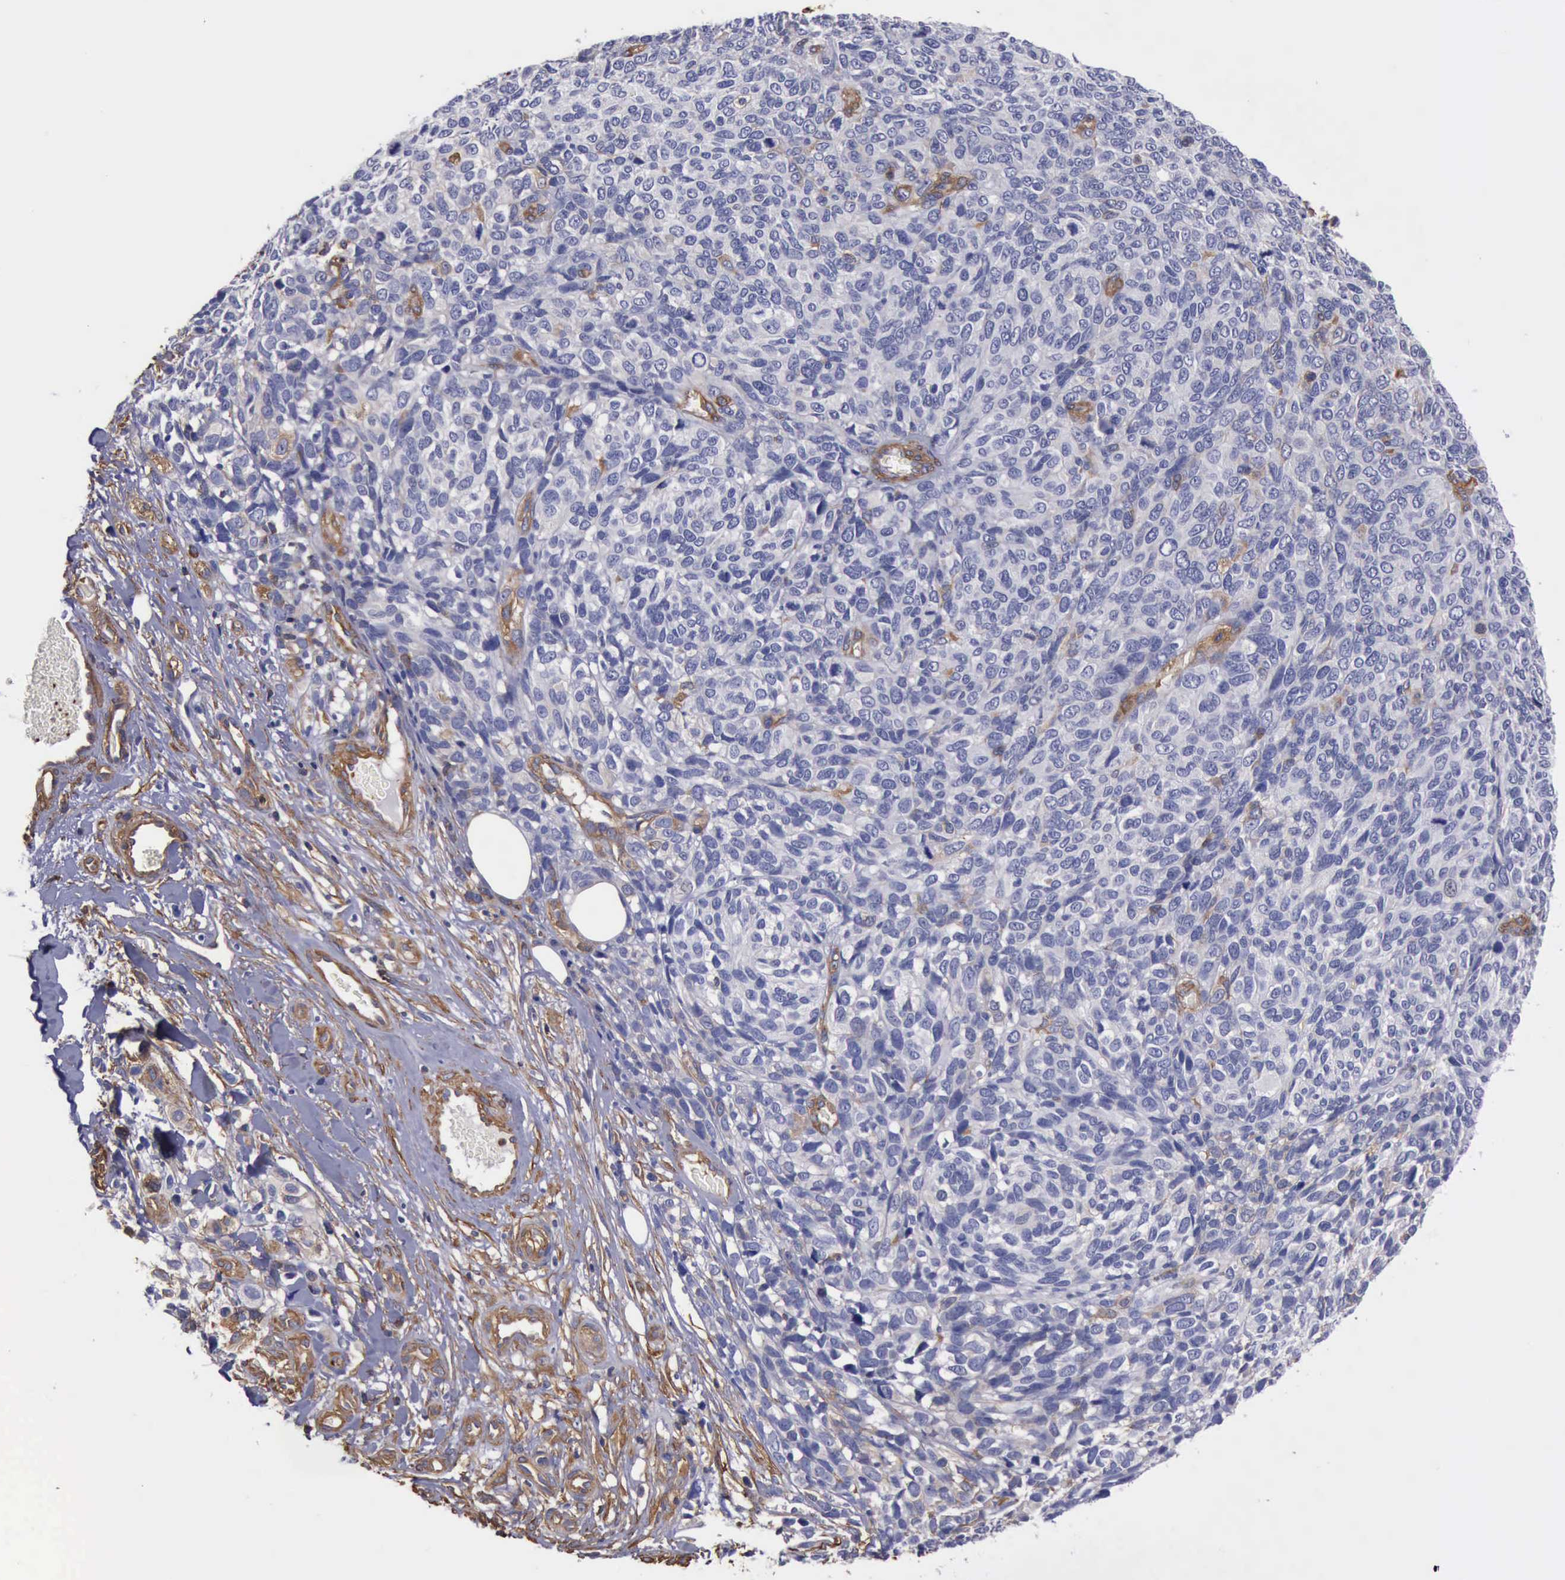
{"staining": {"intensity": "weak", "quantity": "<25%", "location": "cytoplasmic/membranous"}, "tissue": "melanoma", "cell_type": "Tumor cells", "image_type": "cancer", "snomed": [{"axis": "morphology", "description": "Malignant melanoma, NOS"}, {"axis": "topography", "description": "Skin"}], "caption": "Melanoma was stained to show a protein in brown. There is no significant positivity in tumor cells. The staining is performed using DAB brown chromogen with nuclei counter-stained in using hematoxylin.", "gene": "FLNA", "patient": {"sex": "female", "age": 85}}